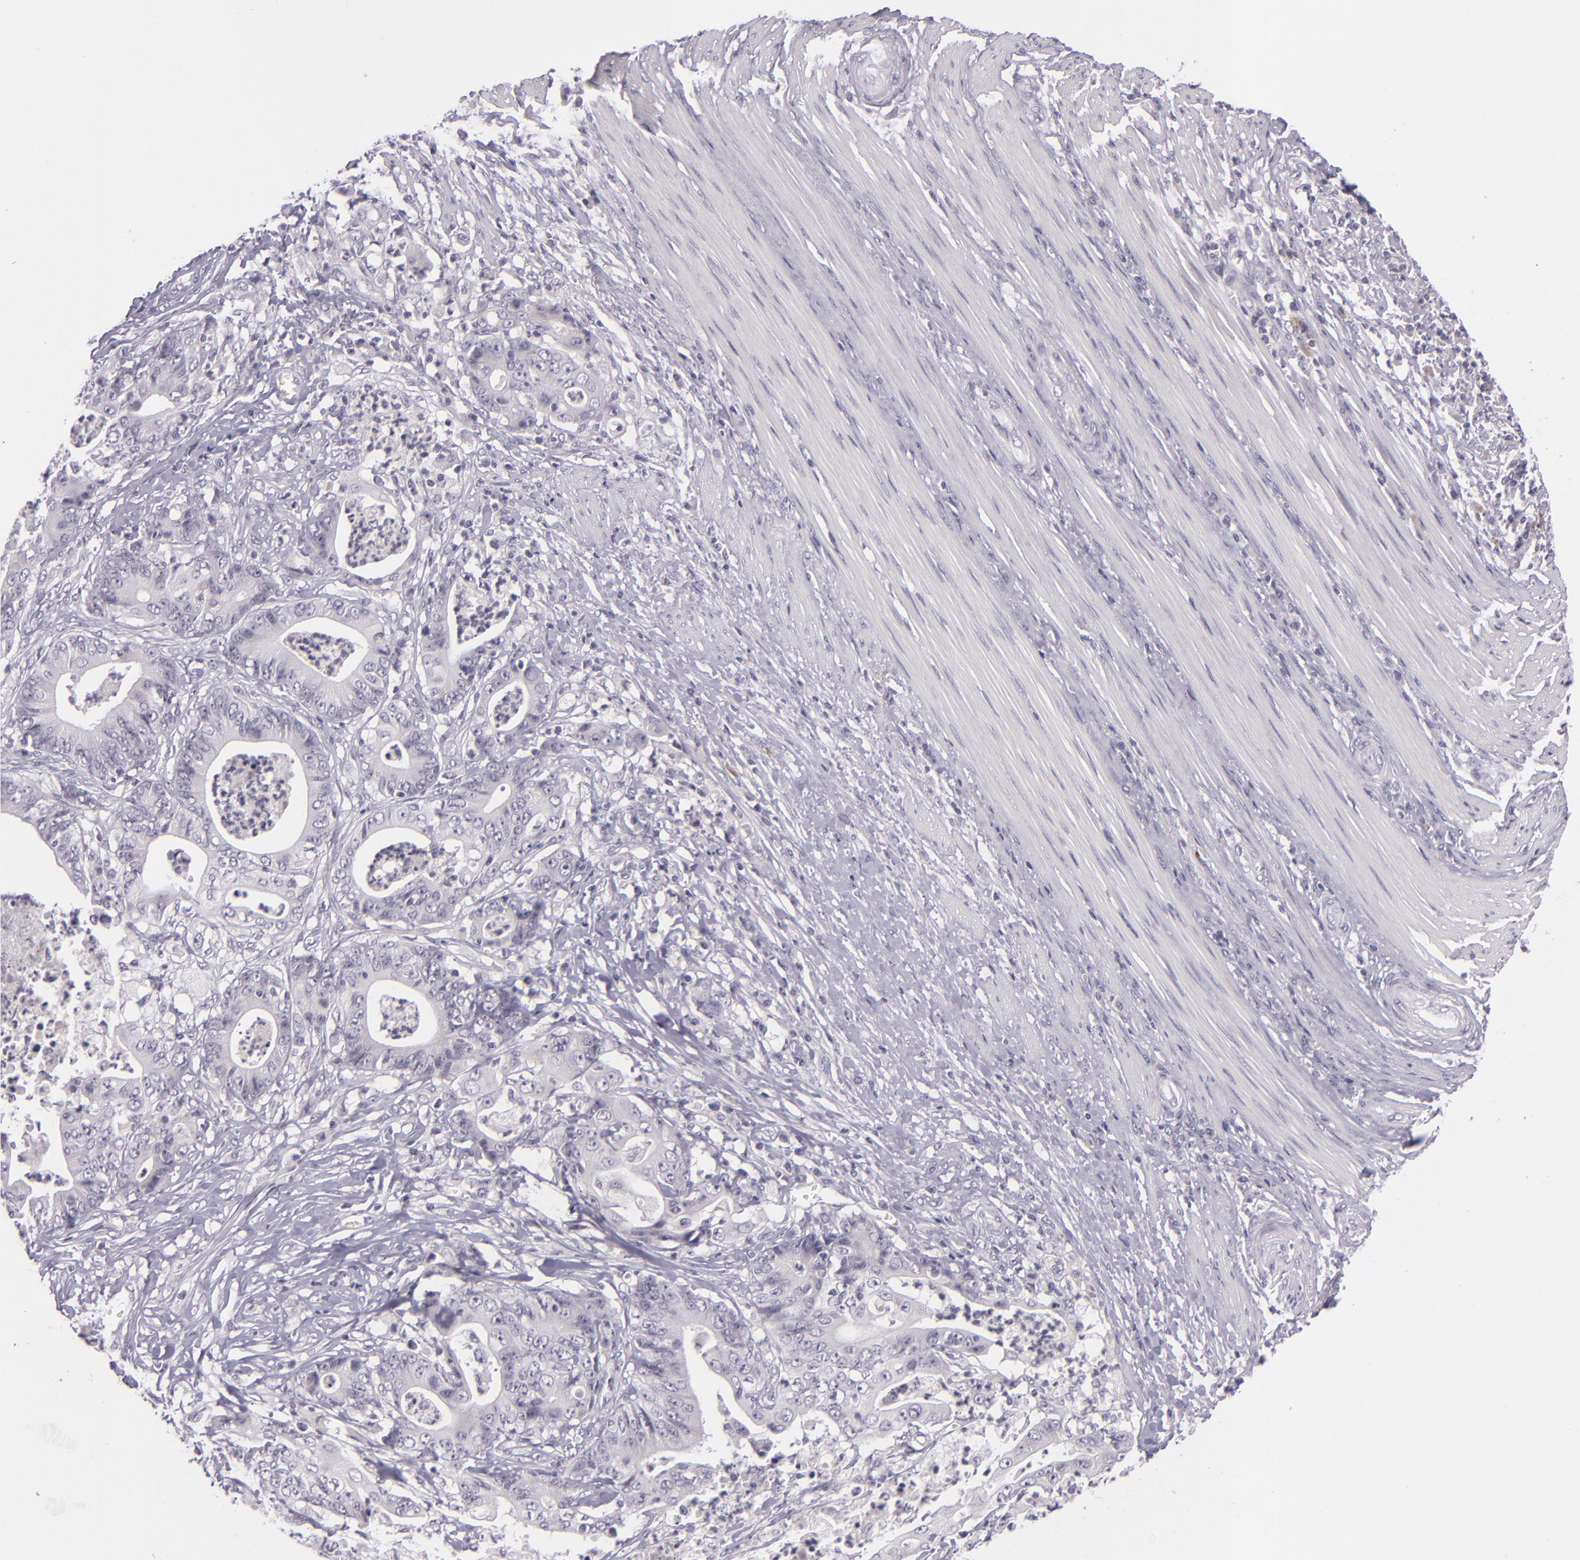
{"staining": {"intensity": "negative", "quantity": "none", "location": "none"}, "tissue": "stomach cancer", "cell_type": "Tumor cells", "image_type": "cancer", "snomed": [{"axis": "morphology", "description": "Adenocarcinoma, NOS"}, {"axis": "topography", "description": "Stomach, lower"}], "caption": "The photomicrograph demonstrates no significant staining in tumor cells of adenocarcinoma (stomach). Nuclei are stained in blue.", "gene": "DAG1", "patient": {"sex": "female", "age": 86}}